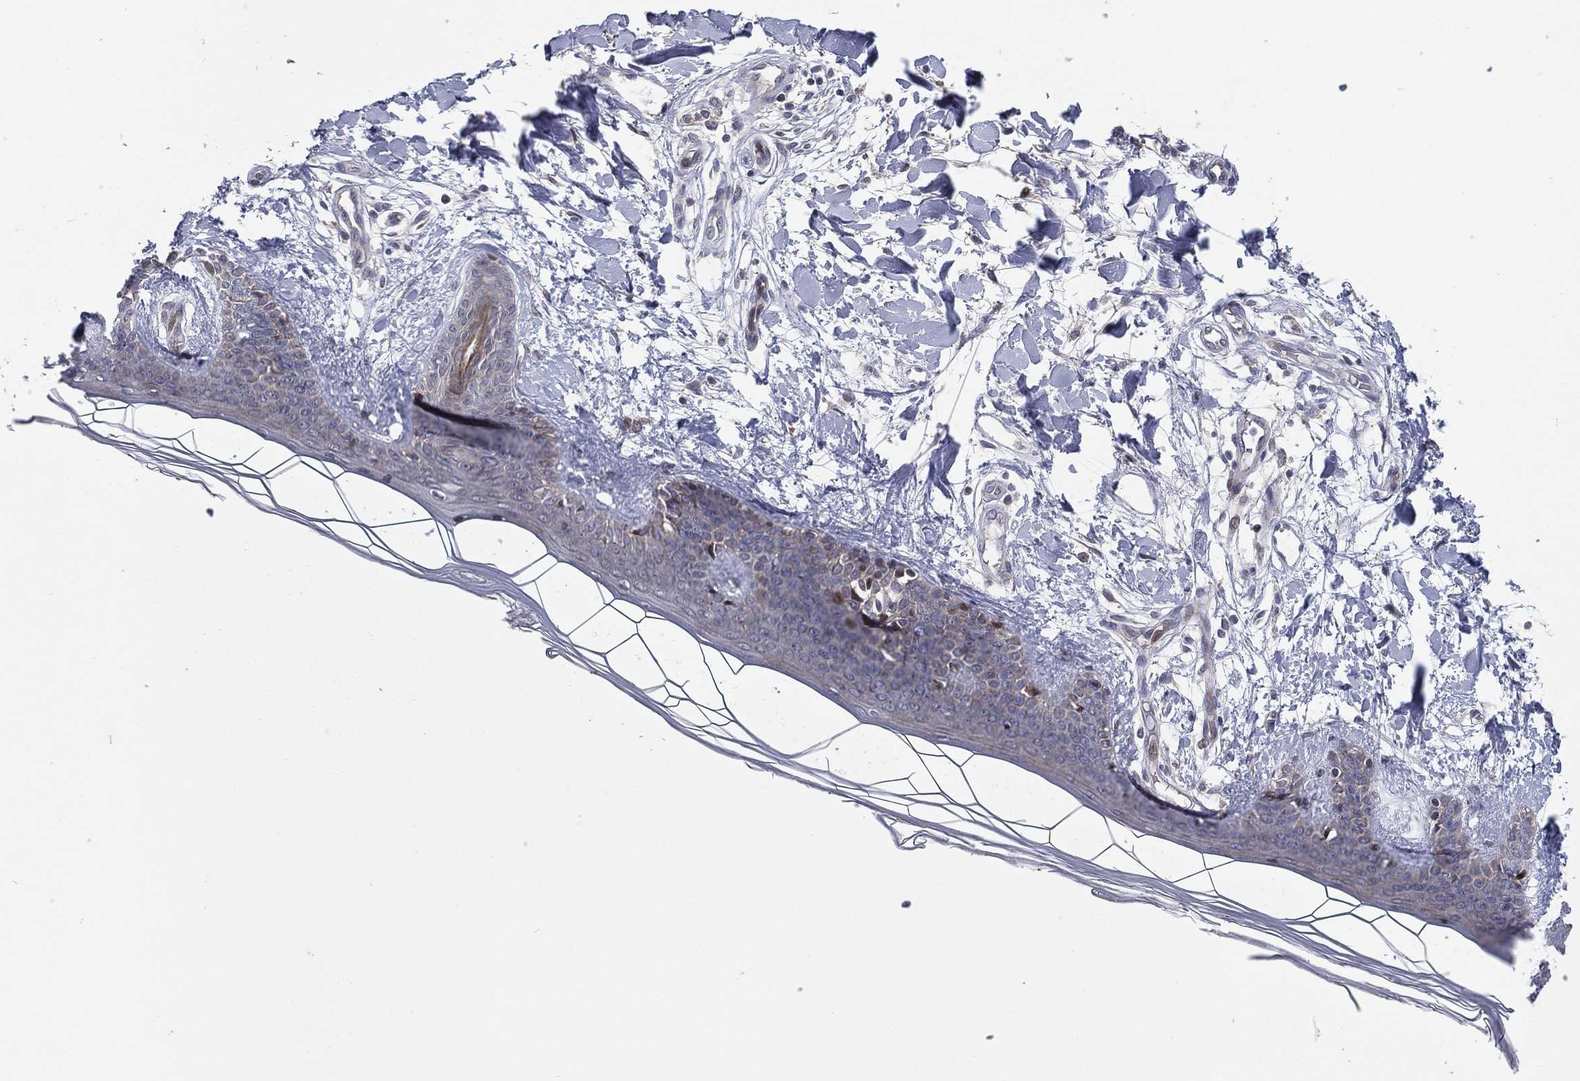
{"staining": {"intensity": "negative", "quantity": "none", "location": "none"}, "tissue": "skin", "cell_type": "Fibroblasts", "image_type": "normal", "snomed": [{"axis": "morphology", "description": "Normal tissue, NOS"}, {"axis": "morphology", "description": "Malignant melanoma, NOS"}, {"axis": "topography", "description": "Skin"}], "caption": "An immunohistochemistry photomicrograph of unremarkable skin is shown. There is no staining in fibroblasts of skin.", "gene": "UTP14A", "patient": {"sex": "female", "age": 34}}